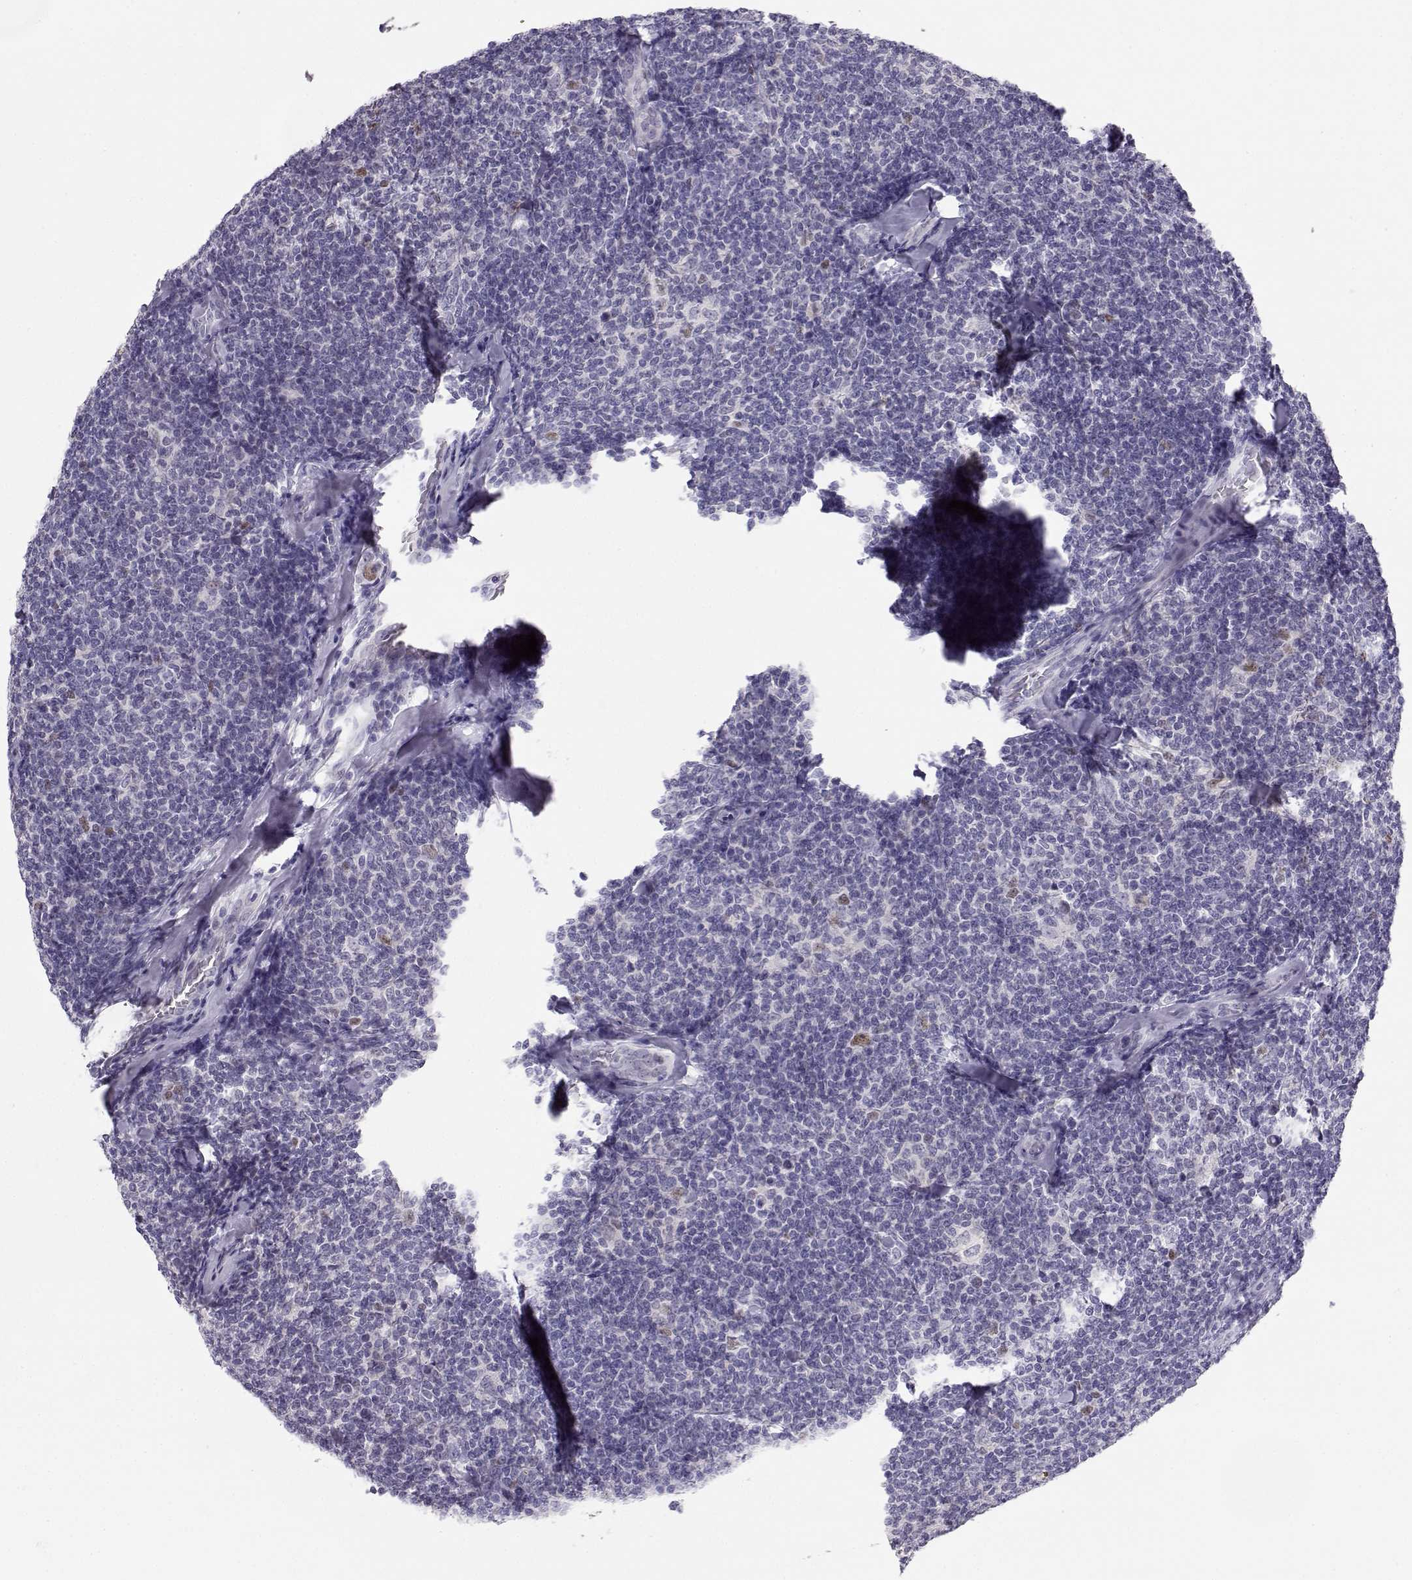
{"staining": {"intensity": "negative", "quantity": "none", "location": "none"}, "tissue": "lymphoma", "cell_type": "Tumor cells", "image_type": "cancer", "snomed": [{"axis": "morphology", "description": "Malignant lymphoma, non-Hodgkin's type, Low grade"}, {"axis": "topography", "description": "Lymph node"}], "caption": "This is a photomicrograph of immunohistochemistry staining of malignant lymphoma, non-Hodgkin's type (low-grade), which shows no expression in tumor cells.", "gene": "OPN5", "patient": {"sex": "female", "age": 56}}